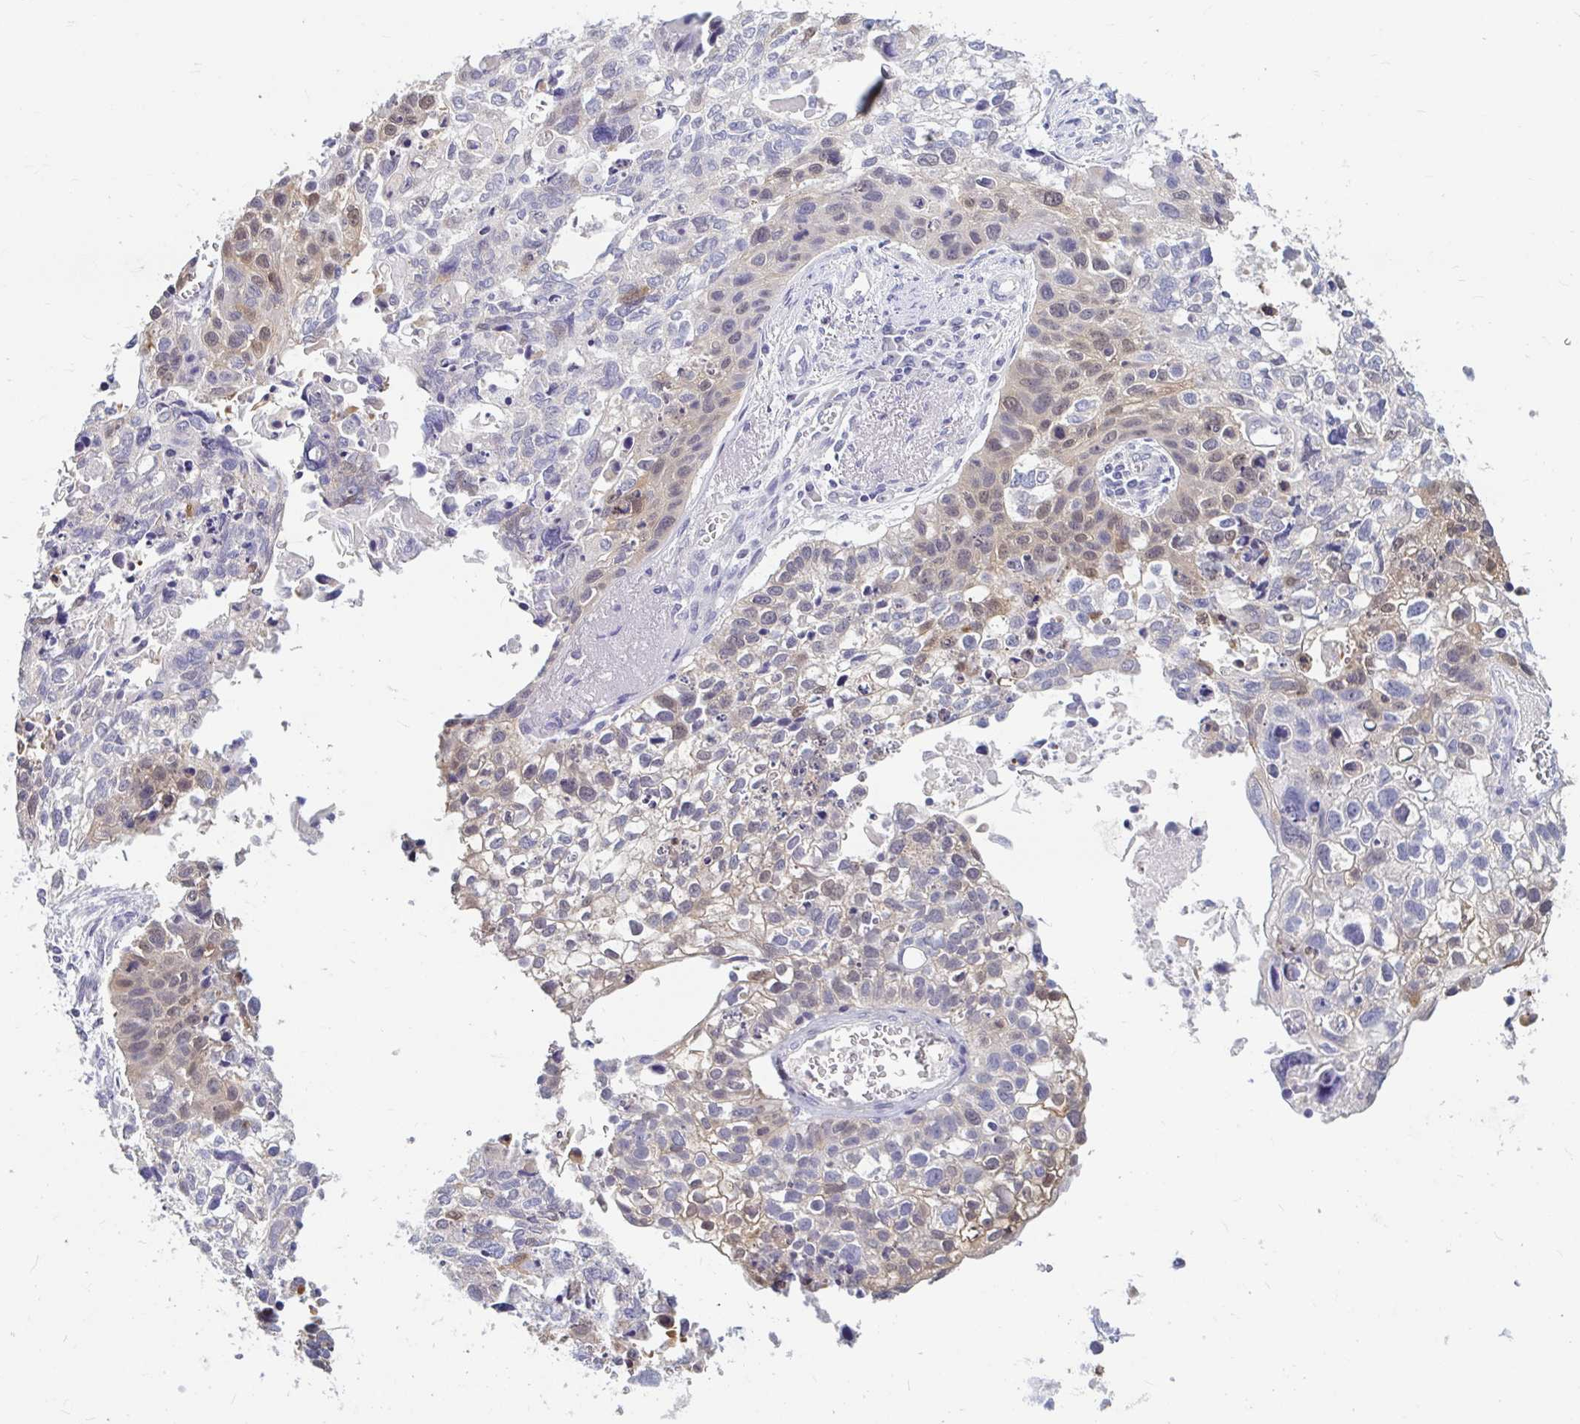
{"staining": {"intensity": "weak", "quantity": "<25%", "location": "cytoplasmic/membranous,nuclear"}, "tissue": "lung cancer", "cell_type": "Tumor cells", "image_type": "cancer", "snomed": [{"axis": "morphology", "description": "Squamous cell carcinoma, NOS"}, {"axis": "topography", "description": "Lung"}], "caption": "Immunohistochemical staining of lung squamous cell carcinoma reveals no significant staining in tumor cells.", "gene": "ADH1A", "patient": {"sex": "male", "age": 74}}